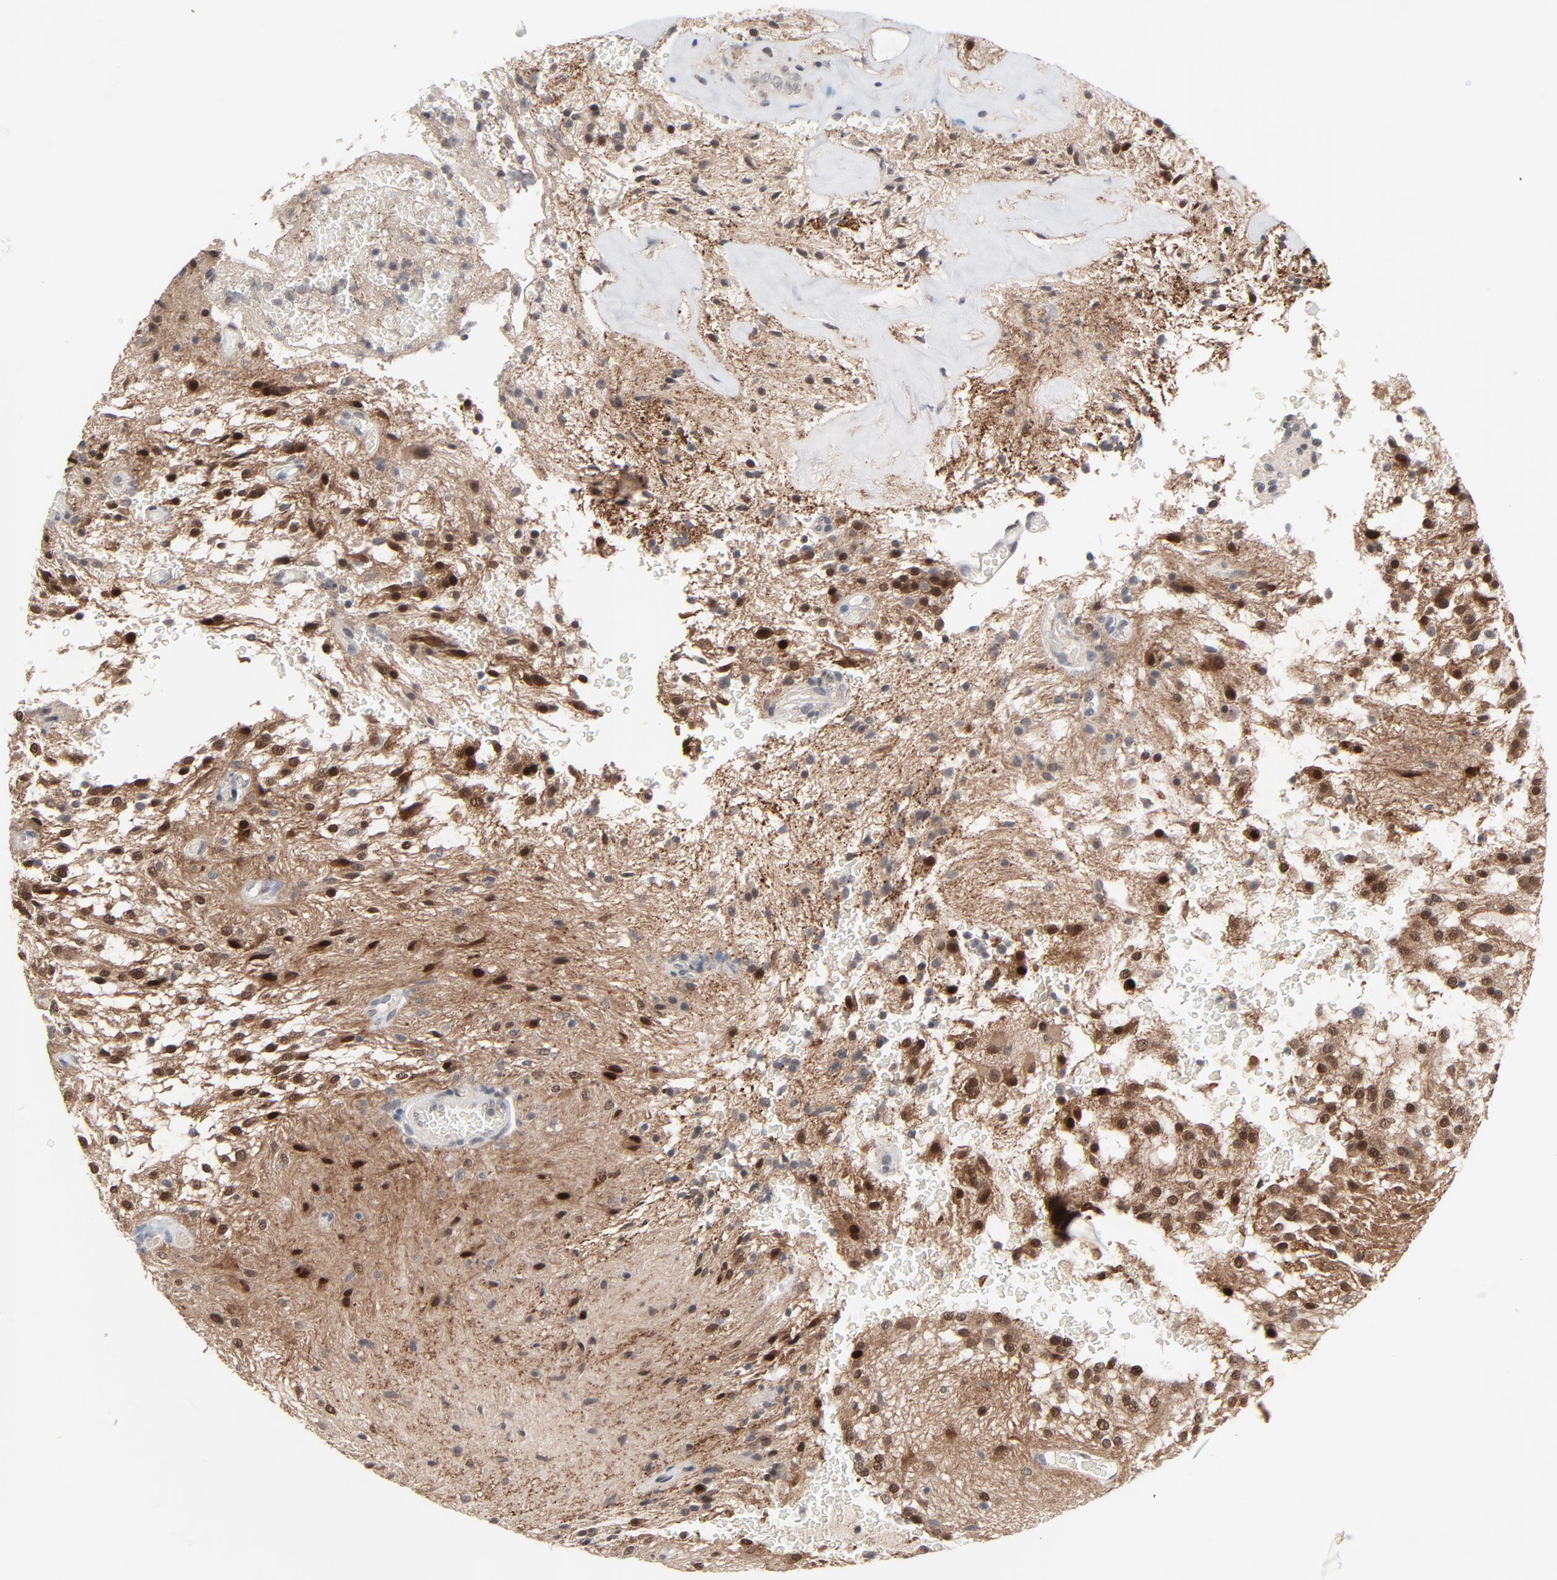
{"staining": {"intensity": "moderate", "quantity": ">75%", "location": "cytoplasmic/membranous,nuclear"}, "tissue": "glioma", "cell_type": "Tumor cells", "image_type": "cancer", "snomed": [{"axis": "morphology", "description": "Glioma, malignant, NOS"}, {"axis": "topography", "description": "Cerebellum"}], "caption": "High-power microscopy captured an immunohistochemistry (IHC) image of glioma (malignant), revealing moderate cytoplasmic/membranous and nuclear staining in approximately >75% of tumor cells.", "gene": "MT3", "patient": {"sex": "female", "age": 10}}